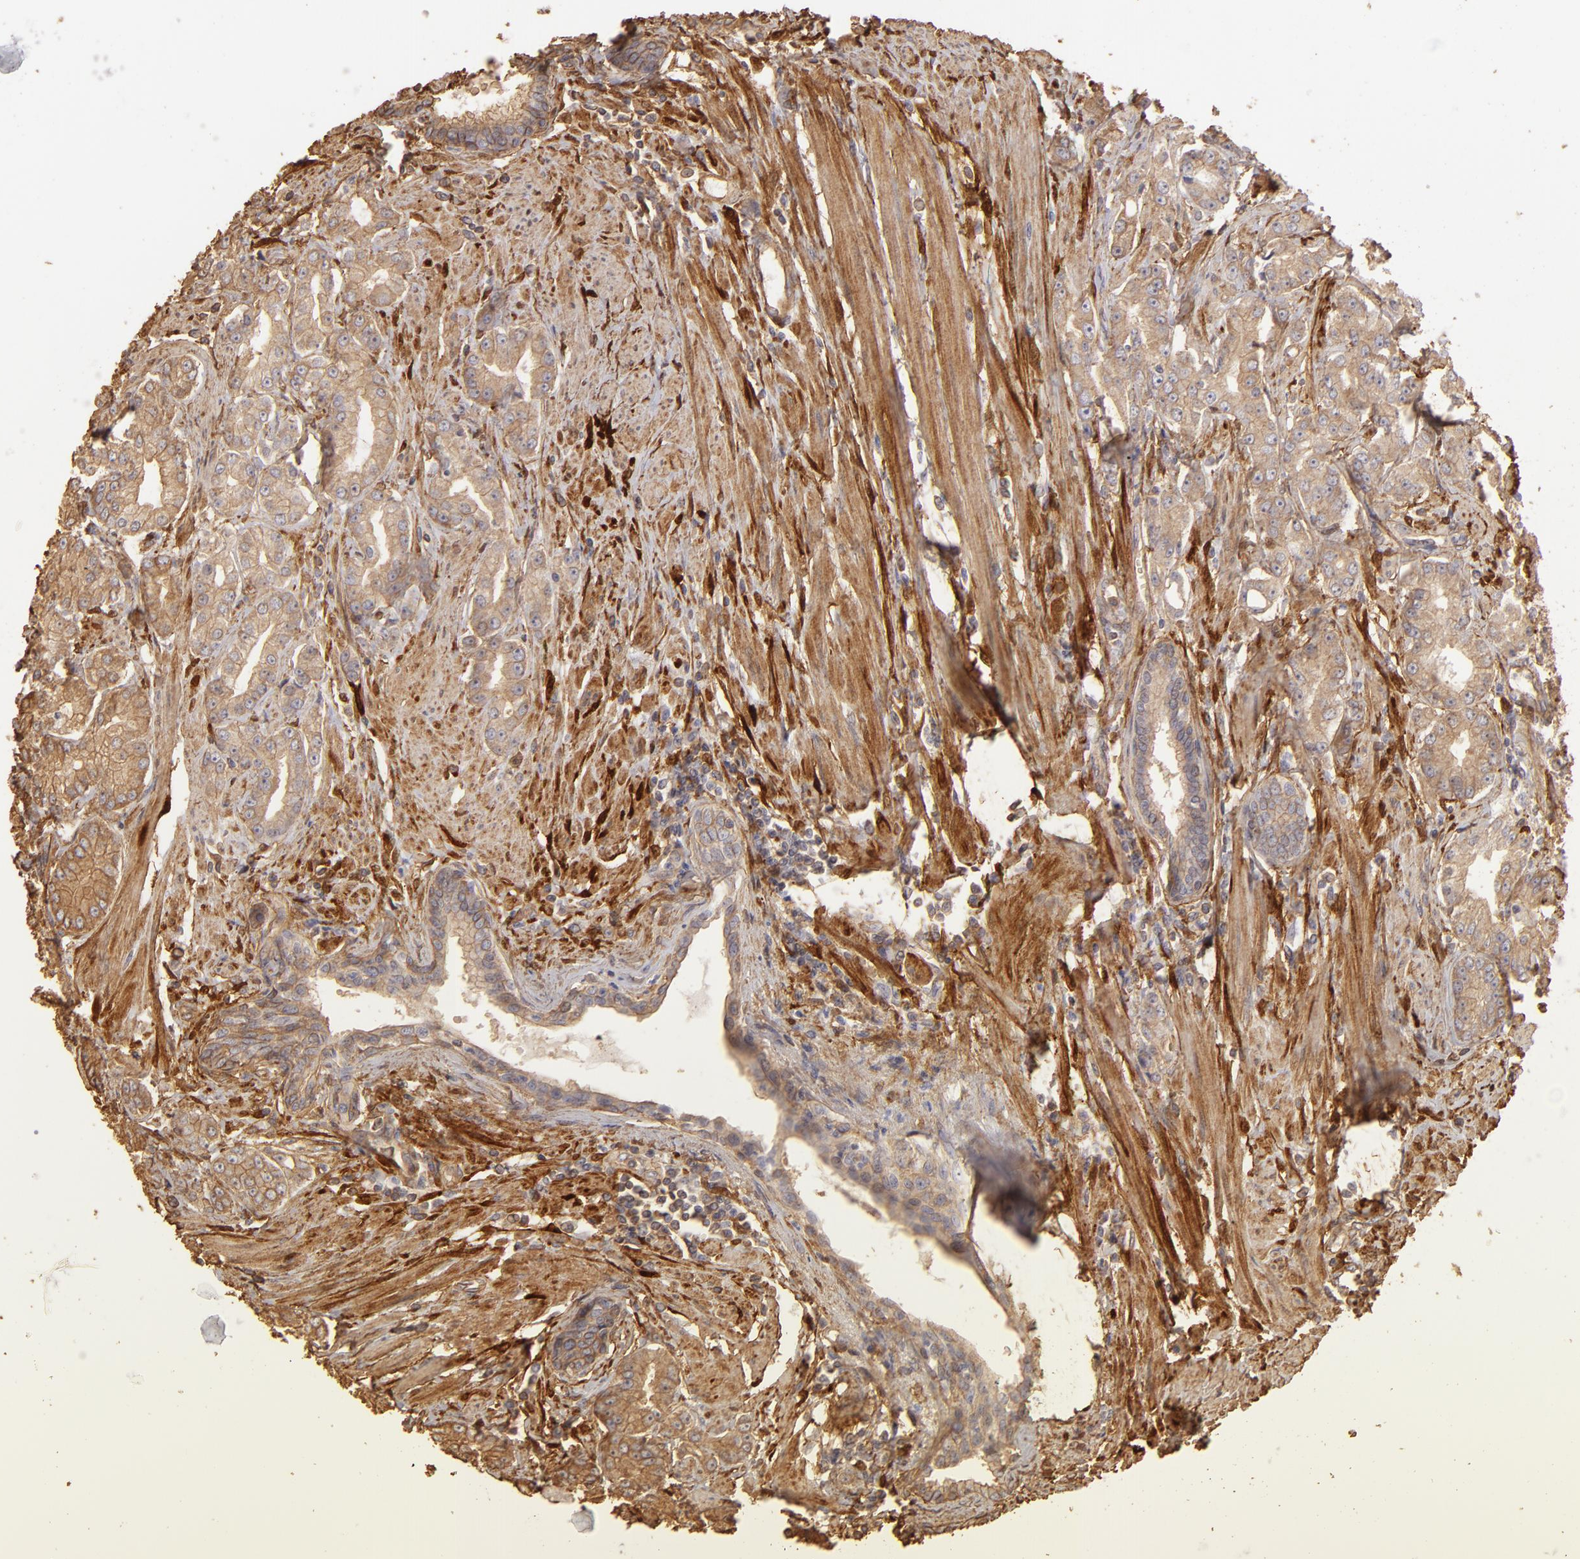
{"staining": {"intensity": "weak", "quantity": ">75%", "location": "cytoplasmic/membranous"}, "tissue": "prostate cancer", "cell_type": "Tumor cells", "image_type": "cancer", "snomed": [{"axis": "morphology", "description": "Adenocarcinoma, Medium grade"}, {"axis": "topography", "description": "Prostate"}], "caption": "This image demonstrates IHC staining of prostate adenocarcinoma (medium-grade), with low weak cytoplasmic/membranous positivity in about >75% of tumor cells.", "gene": "HSPB6", "patient": {"sex": "male", "age": 72}}